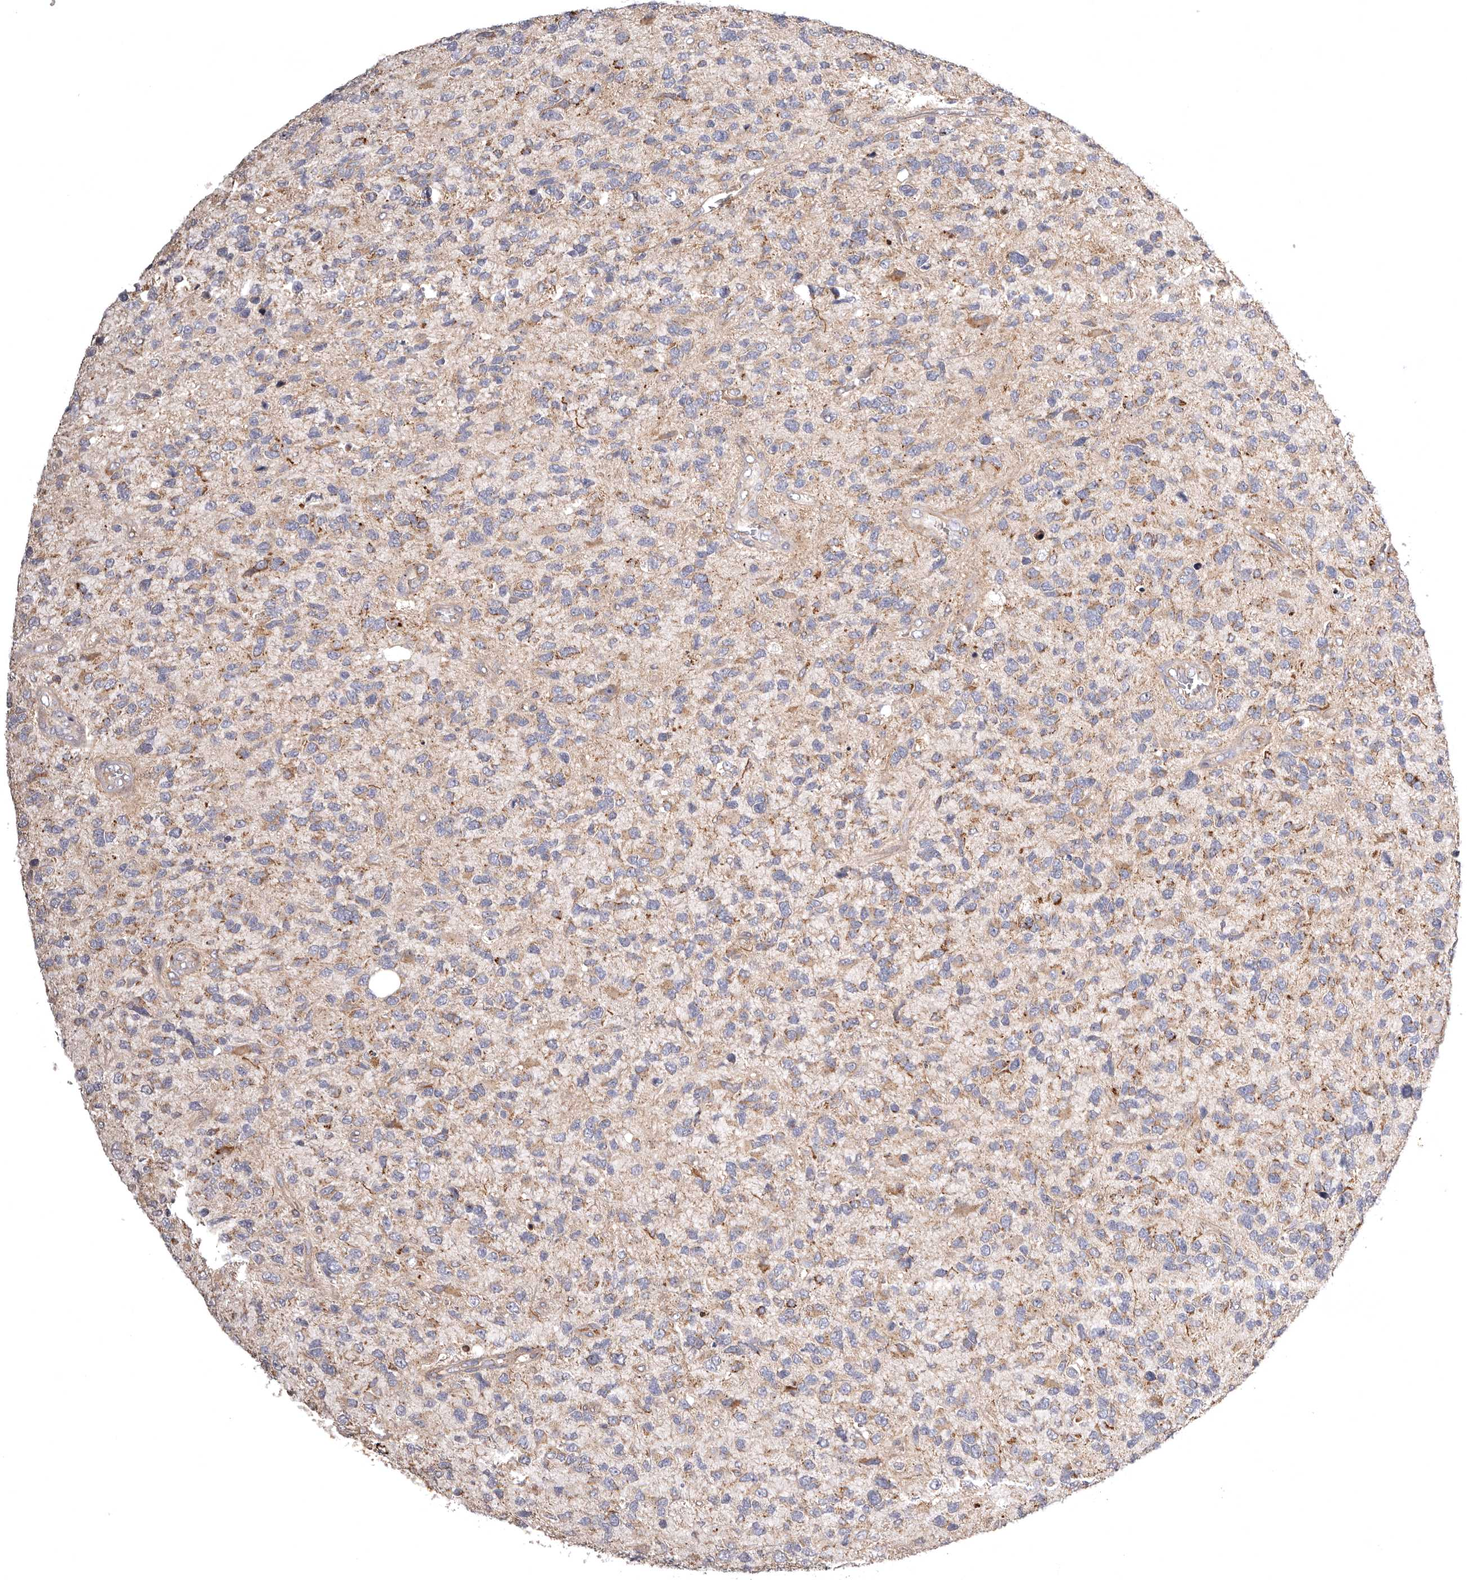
{"staining": {"intensity": "moderate", "quantity": "<25%", "location": "cytoplasmic/membranous"}, "tissue": "glioma", "cell_type": "Tumor cells", "image_type": "cancer", "snomed": [{"axis": "morphology", "description": "Glioma, malignant, High grade"}, {"axis": "topography", "description": "Brain"}], "caption": "The photomicrograph demonstrates a brown stain indicating the presence of a protein in the cytoplasmic/membranous of tumor cells in glioma.", "gene": "ADCY2", "patient": {"sex": "female", "age": 58}}